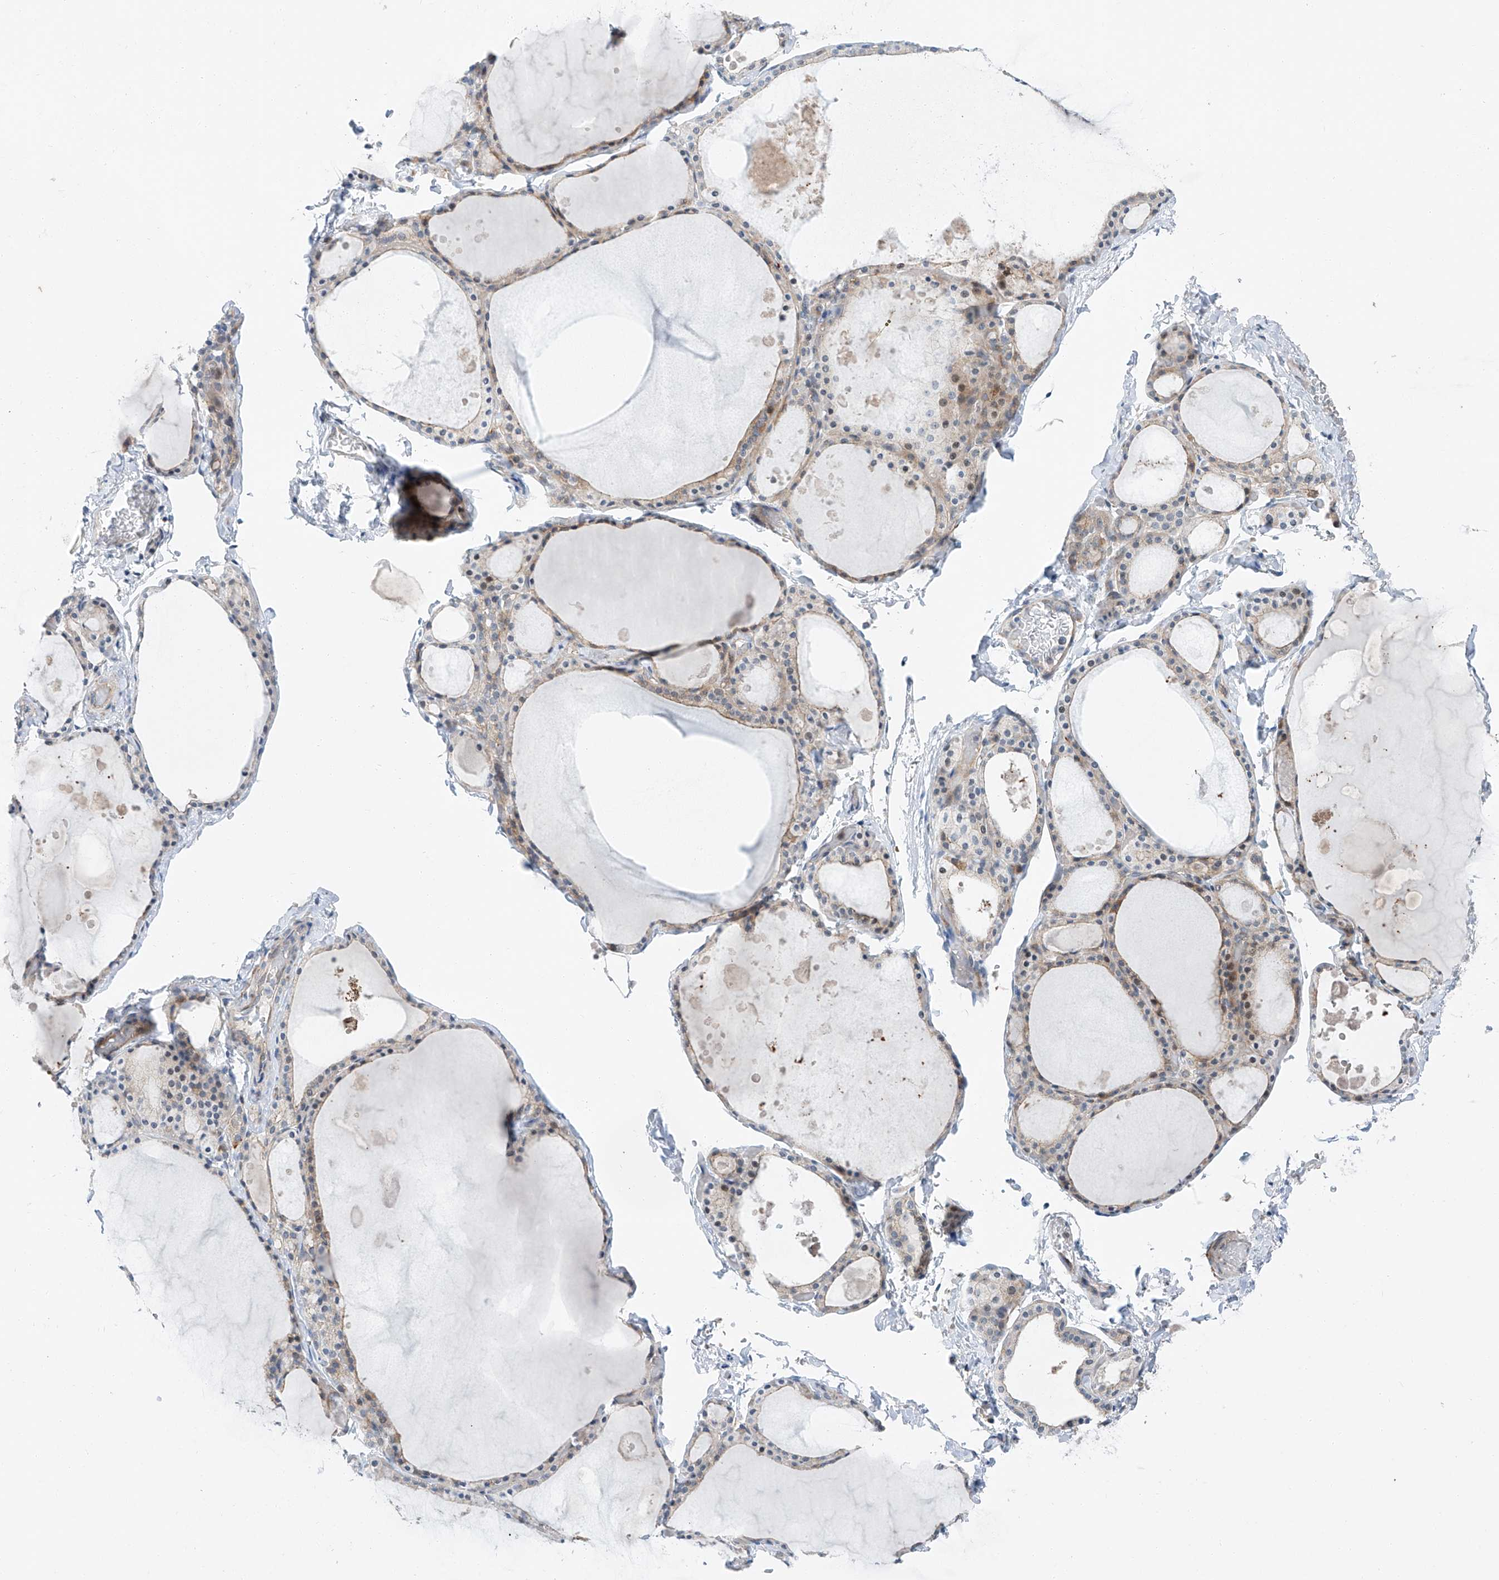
{"staining": {"intensity": "weak", "quantity": "25%-75%", "location": "cytoplasmic/membranous"}, "tissue": "thyroid gland", "cell_type": "Glandular cells", "image_type": "normal", "snomed": [{"axis": "morphology", "description": "Normal tissue, NOS"}, {"axis": "topography", "description": "Thyroid gland"}], "caption": "Immunohistochemistry micrograph of benign thyroid gland: thyroid gland stained using immunohistochemistry displays low levels of weak protein expression localized specifically in the cytoplasmic/membranous of glandular cells, appearing as a cytoplasmic/membranous brown color.", "gene": "CLDND1", "patient": {"sex": "male", "age": 56}}